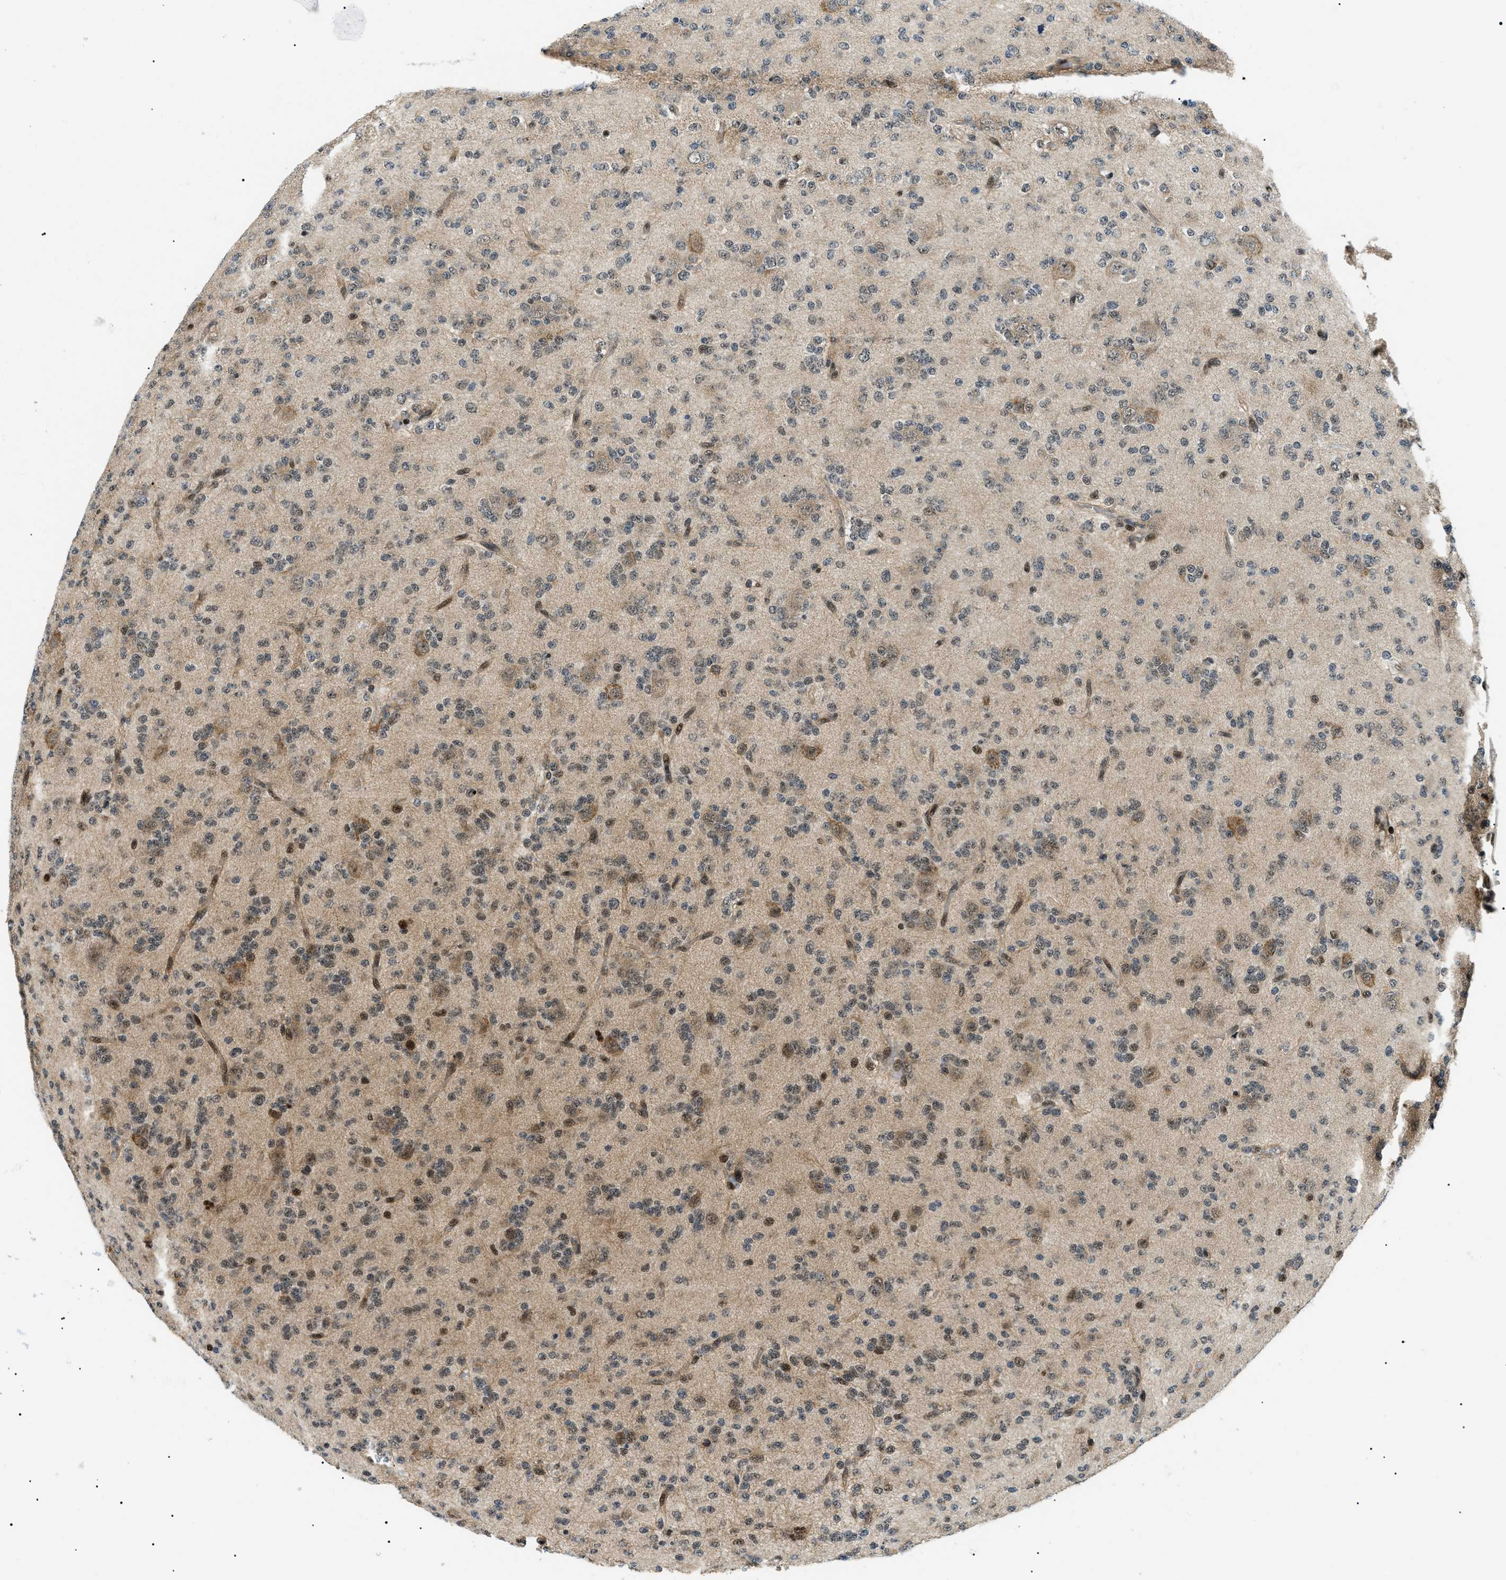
{"staining": {"intensity": "weak", "quantity": "25%-75%", "location": "nuclear"}, "tissue": "glioma", "cell_type": "Tumor cells", "image_type": "cancer", "snomed": [{"axis": "morphology", "description": "Glioma, malignant, Low grade"}, {"axis": "topography", "description": "Brain"}], "caption": "This image shows IHC staining of malignant glioma (low-grade), with low weak nuclear staining in about 25%-75% of tumor cells.", "gene": "CWC25", "patient": {"sex": "male", "age": 38}}